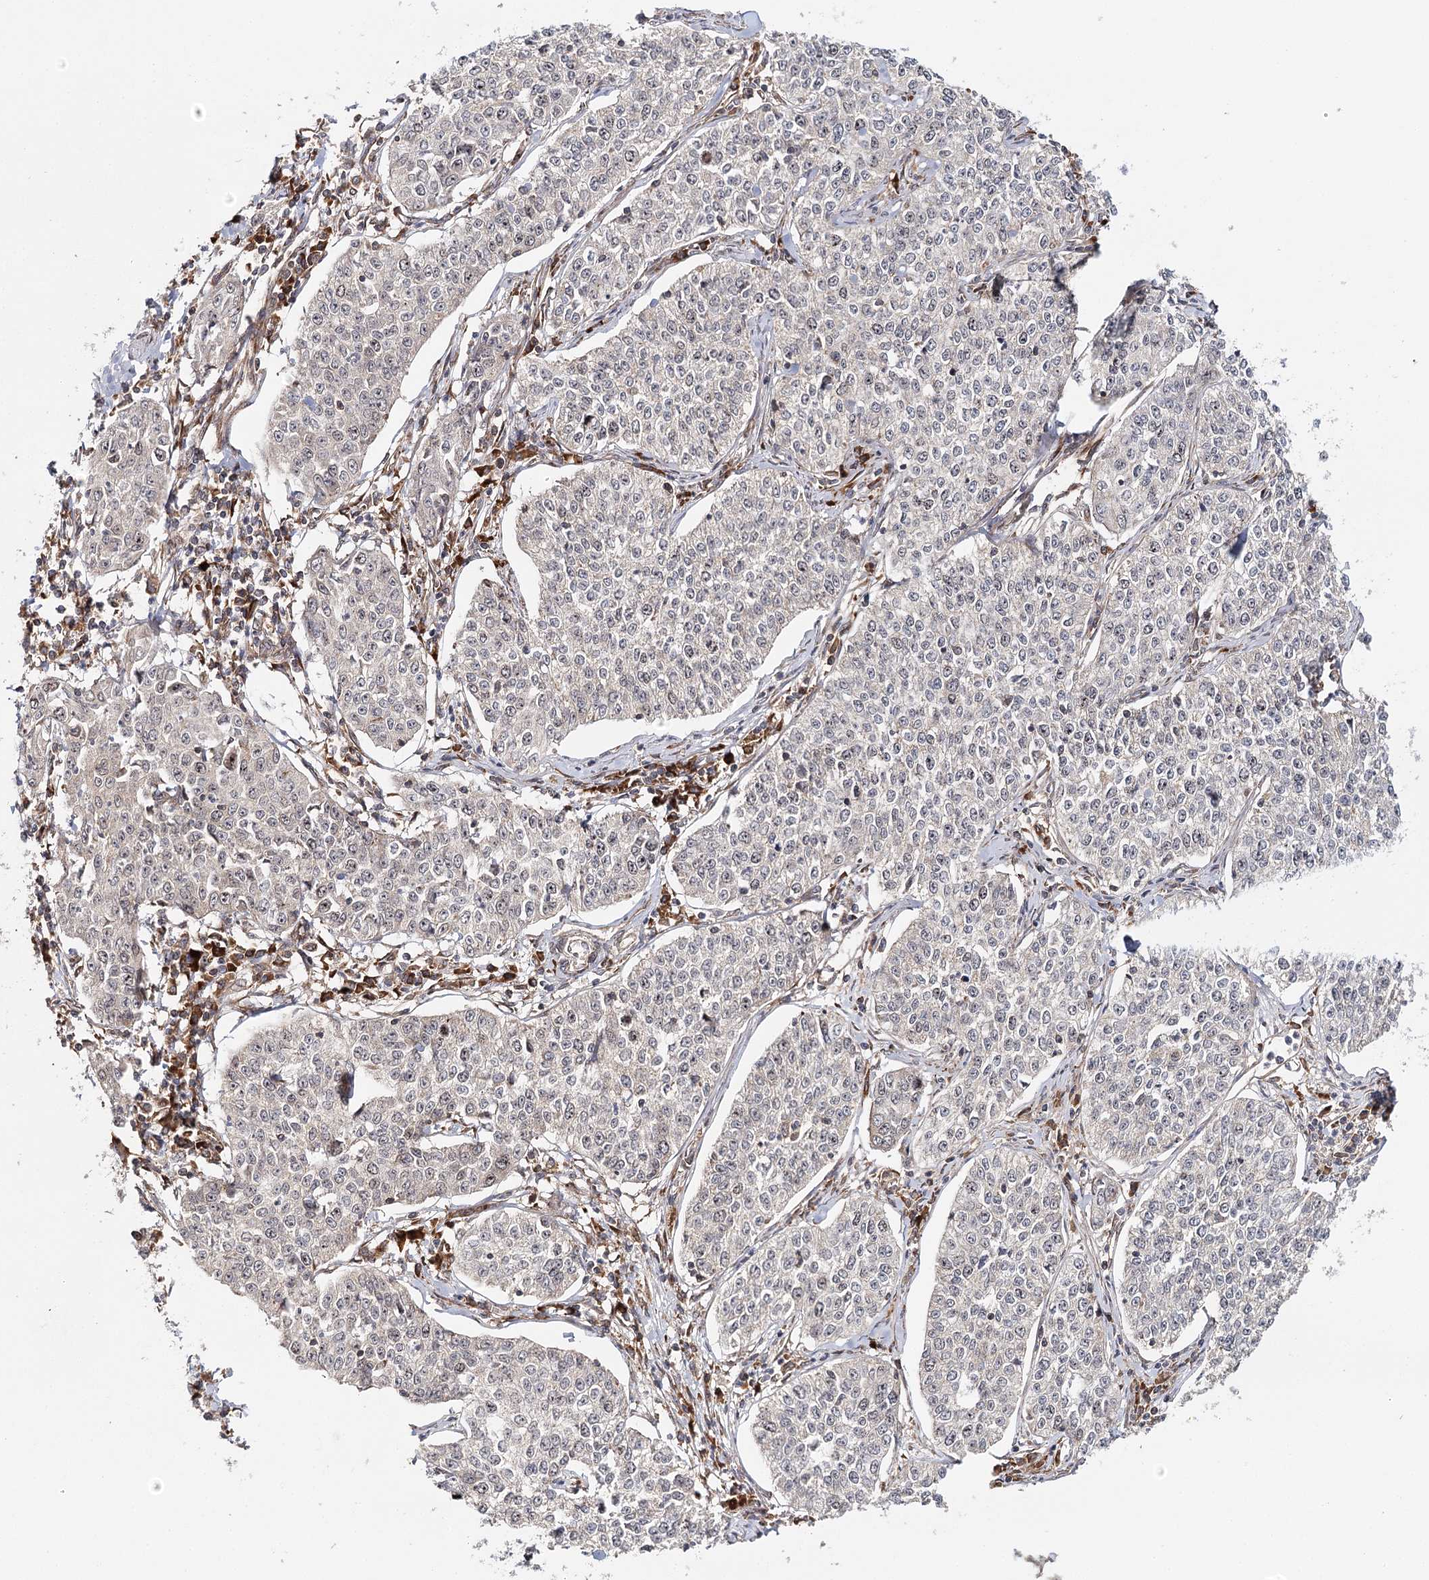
{"staining": {"intensity": "negative", "quantity": "none", "location": "none"}, "tissue": "cervical cancer", "cell_type": "Tumor cells", "image_type": "cancer", "snomed": [{"axis": "morphology", "description": "Squamous cell carcinoma, NOS"}, {"axis": "topography", "description": "Cervix"}], "caption": "Tumor cells are negative for protein expression in human squamous cell carcinoma (cervical).", "gene": "MKNK1", "patient": {"sex": "female", "age": 35}}